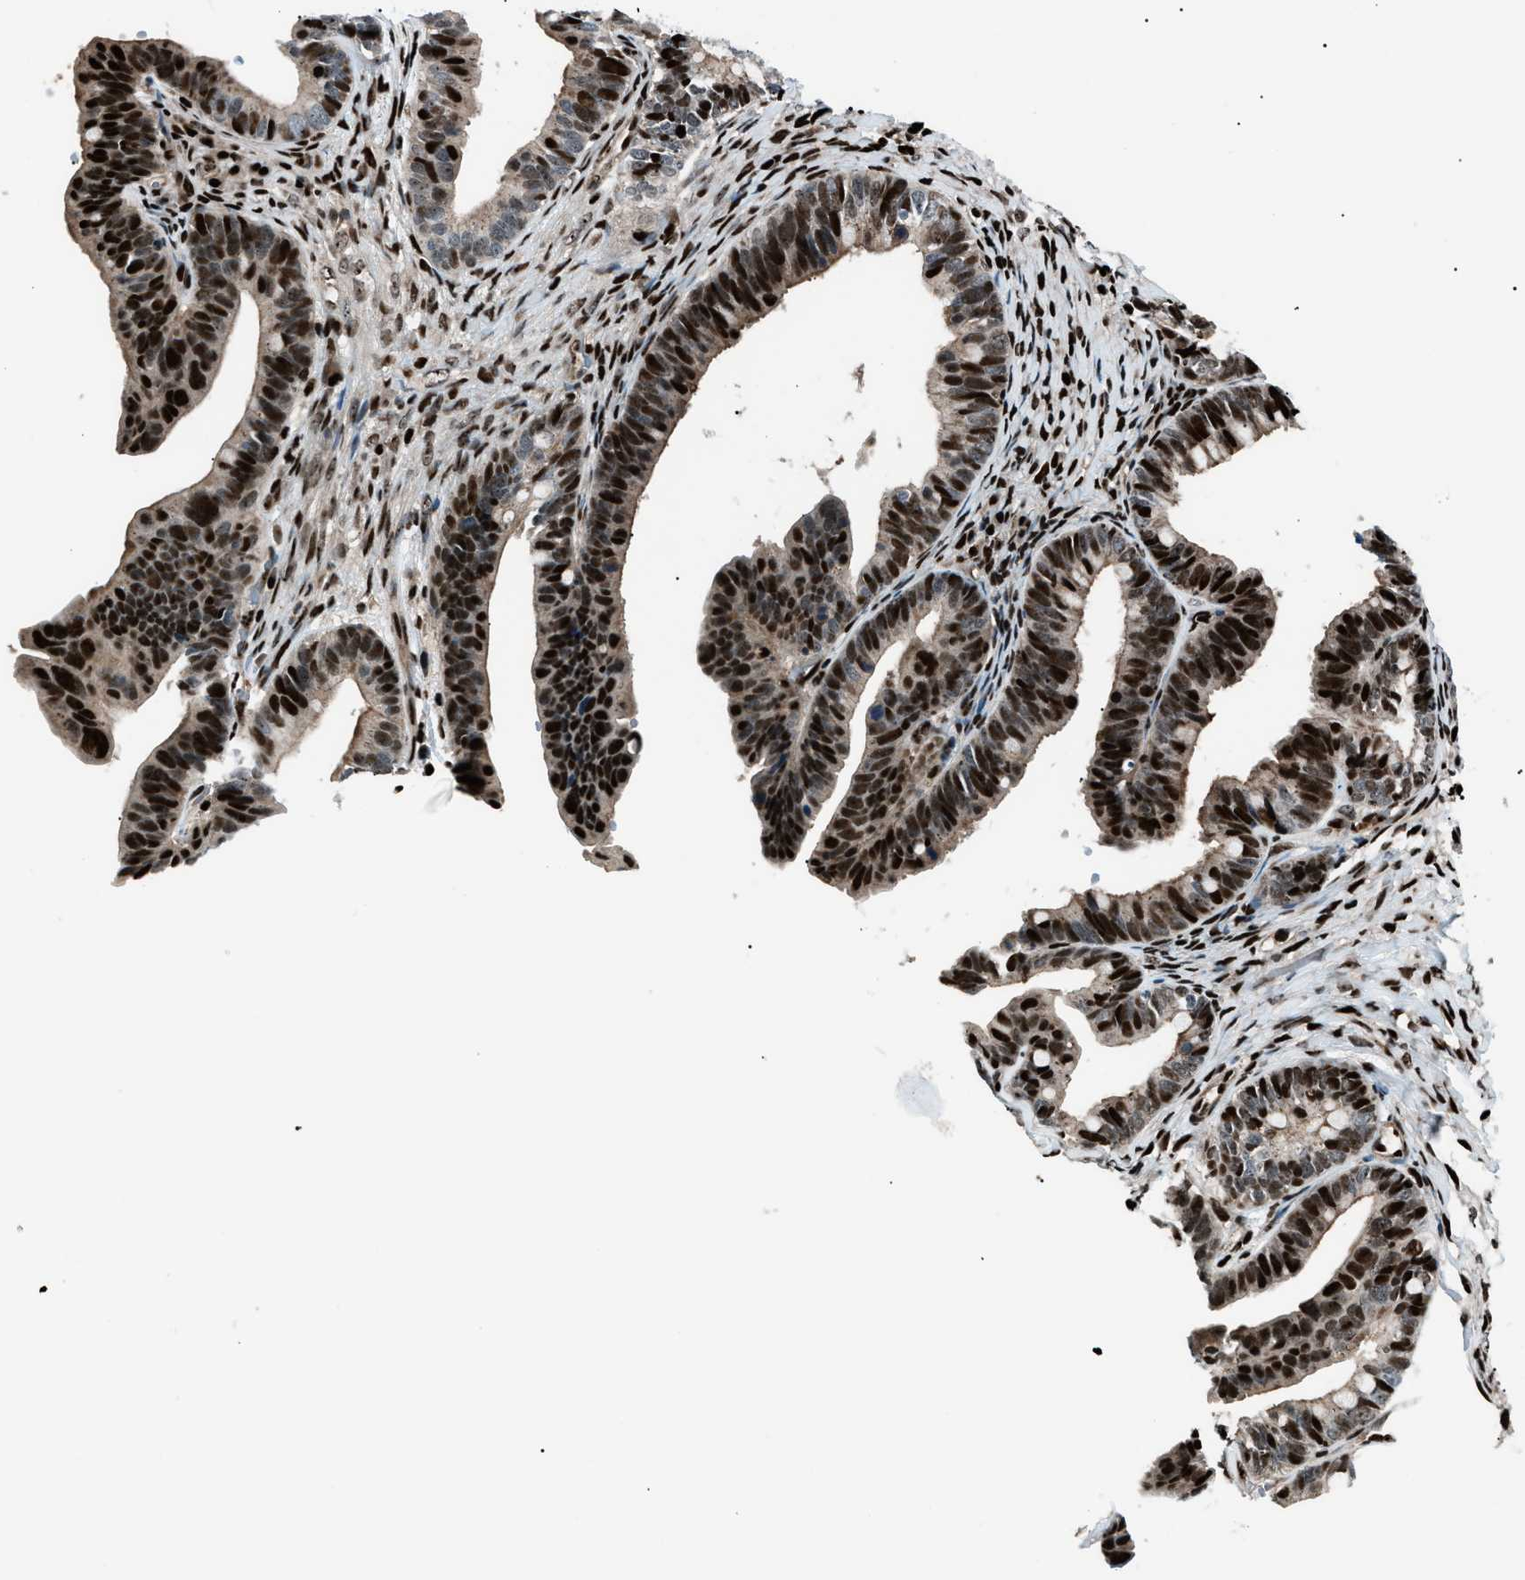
{"staining": {"intensity": "strong", "quantity": ">75%", "location": "nuclear"}, "tissue": "ovarian cancer", "cell_type": "Tumor cells", "image_type": "cancer", "snomed": [{"axis": "morphology", "description": "Cystadenocarcinoma, serous, NOS"}, {"axis": "topography", "description": "Ovary"}], "caption": "A photomicrograph of human ovarian serous cystadenocarcinoma stained for a protein exhibits strong nuclear brown staining in tumor cells. (IHC, brightfield microscopy, high magnification).", "gene": "PRKX", "patient": {"sex": "female", "age": 56}}